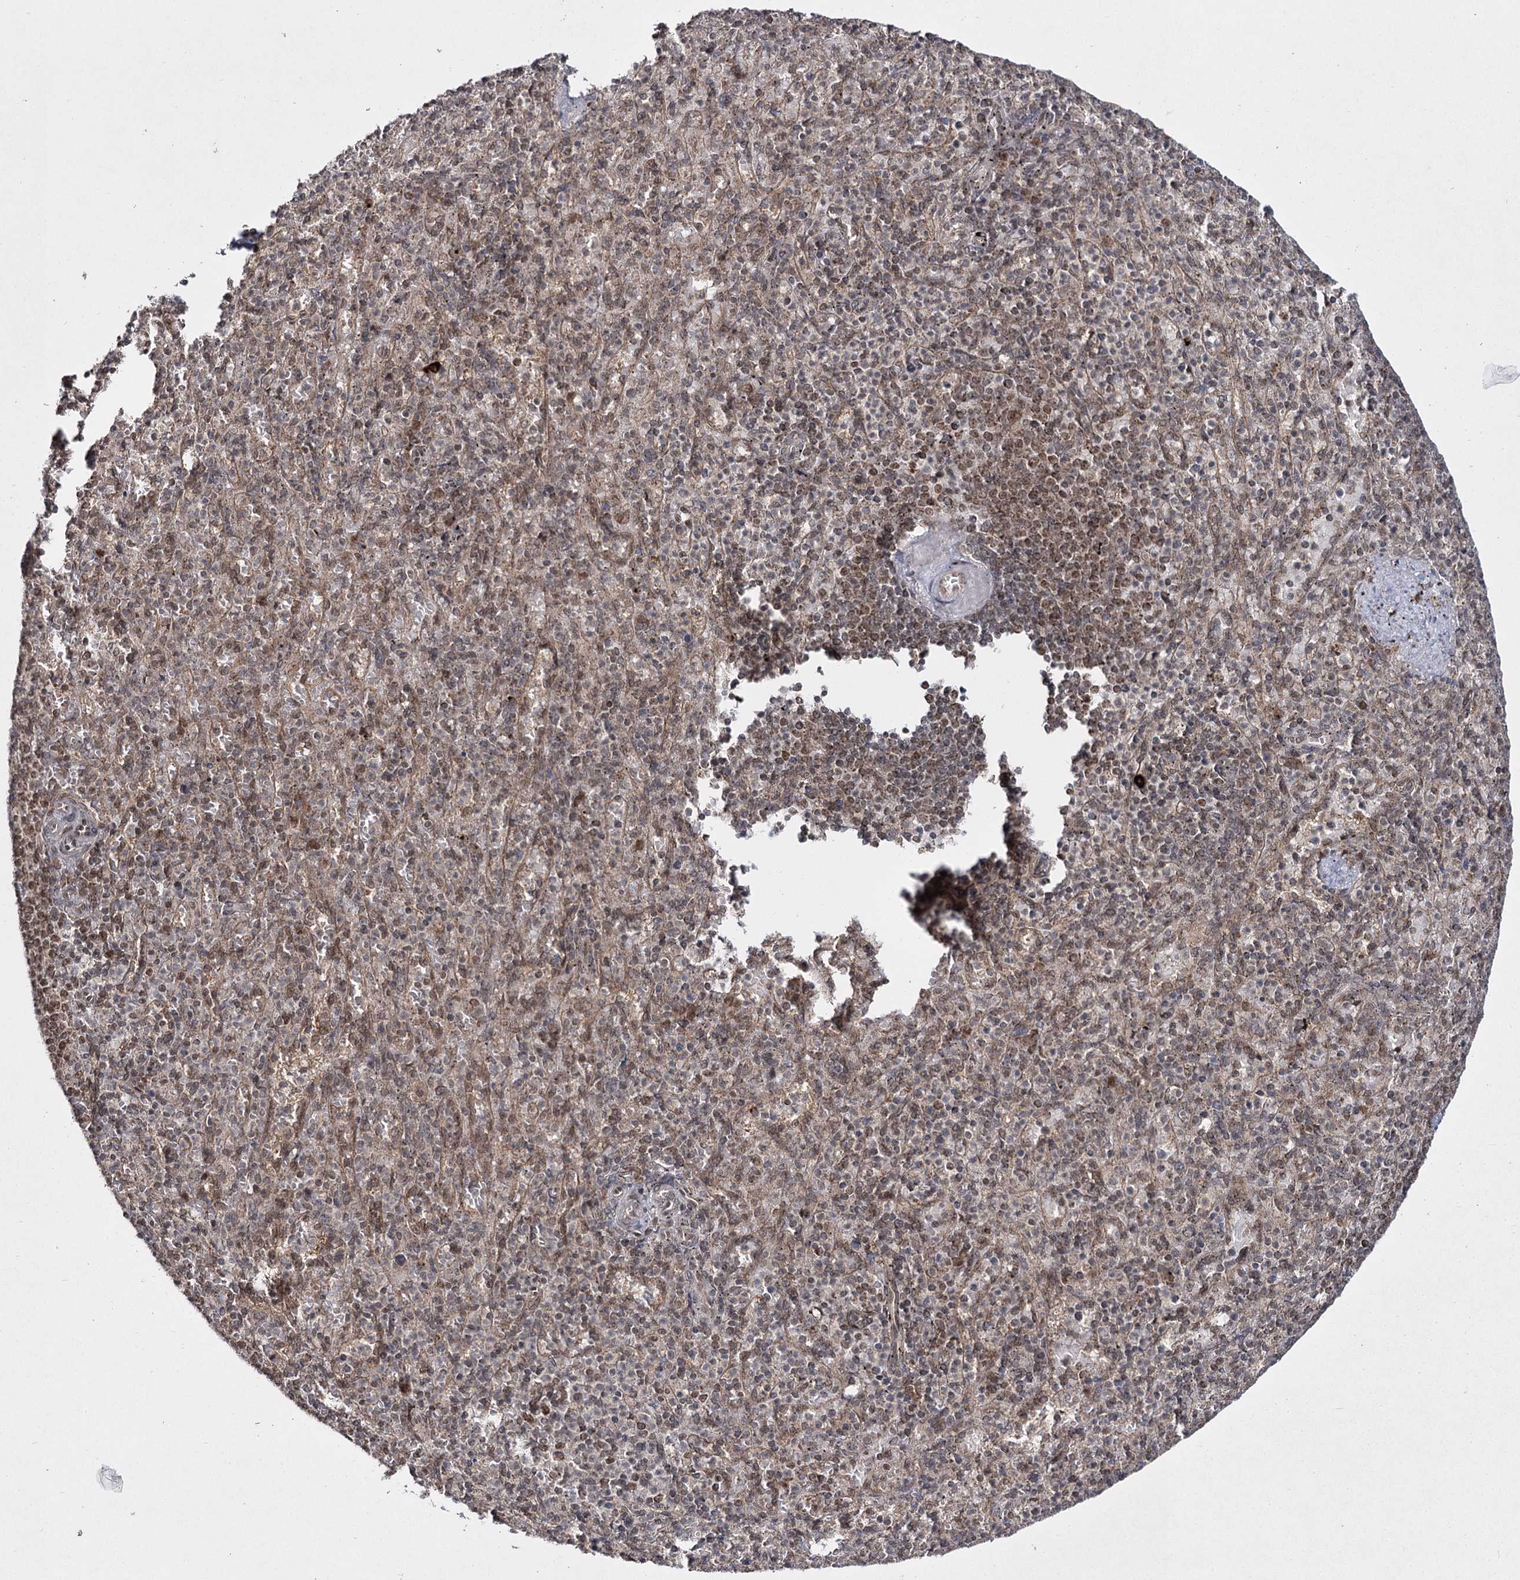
{"staining": {"intensity": "moderate", "quantity": "25%-75%", "location": "cytoplasmic/membranous,nuclear"}, "tissue": "spleen", "cell_type": "Cells in red pulp", "image_type": "normal", "snomed": [{"axis": "morphology", "description": "Normal tissue, NOS"}, {"axis": "topography", "description": "Spleen"}], "caption": "A micrograph of human spleen stained for a protein exhibits moderate cytoplasmic/membranous,nuclear brown staining in cells in red pulp. (brown staining indicates protein expression, while blue staining denotes nuclei).", "gene": "TRNT1", "patient": {"sex": "female", "age": 74}}